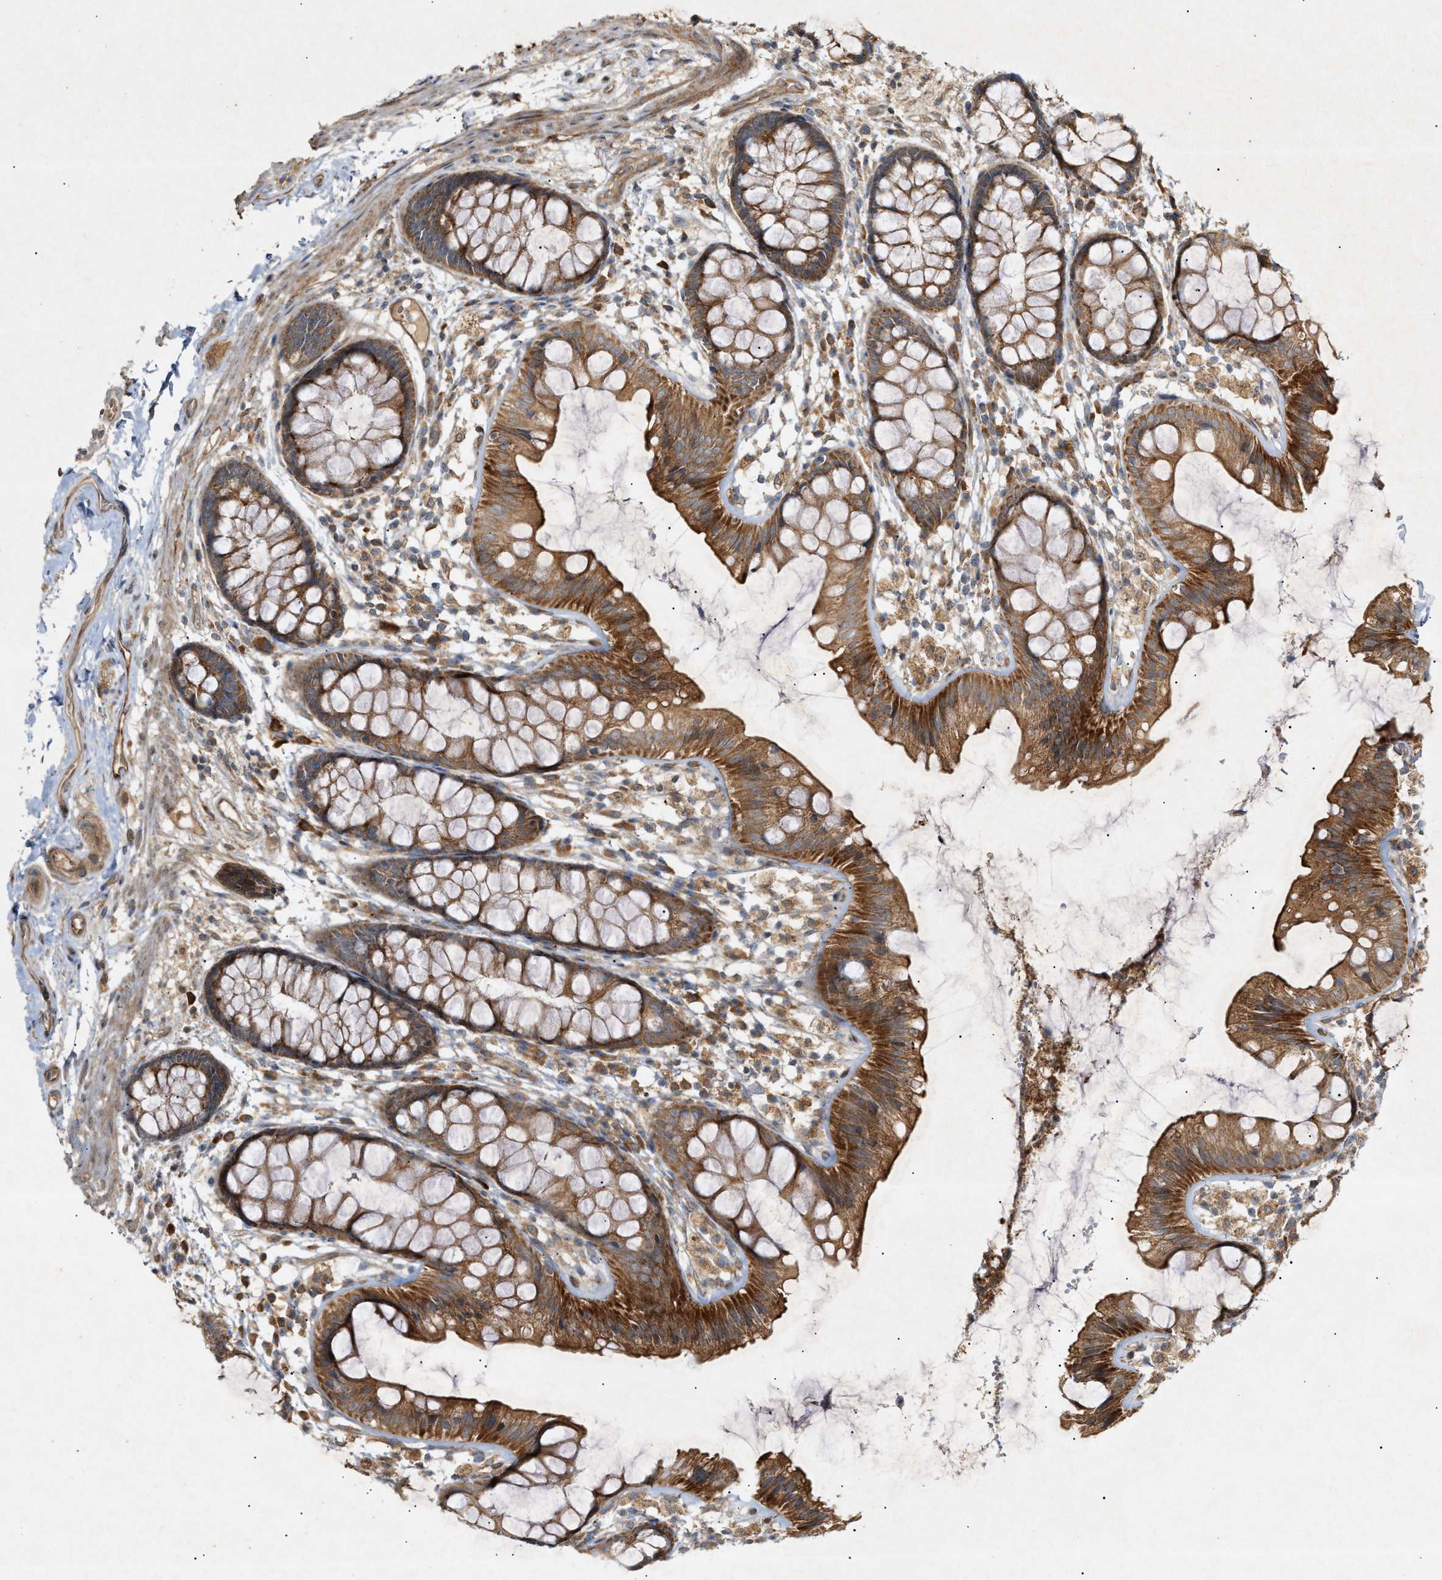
{"staining": {"intensity": "strong", "quantity": ">75%", "location": "cytoplasmic/membranous"}, "tissue": "colon", "cell_type": "Endothelial cells", "image_type": "normal", "snomed": [{"axis": "morphology", "description": "Normal tissue, NOS"}, {"axis": "topography", "description": "Colon"}], "caption": "Endothelial cells show high levels of strong cytoplasmic/membranous positivity in about >75% of cells in normal colon.", "gene": "MTCH1", "patient": {"sex": "female", "age": 56}}